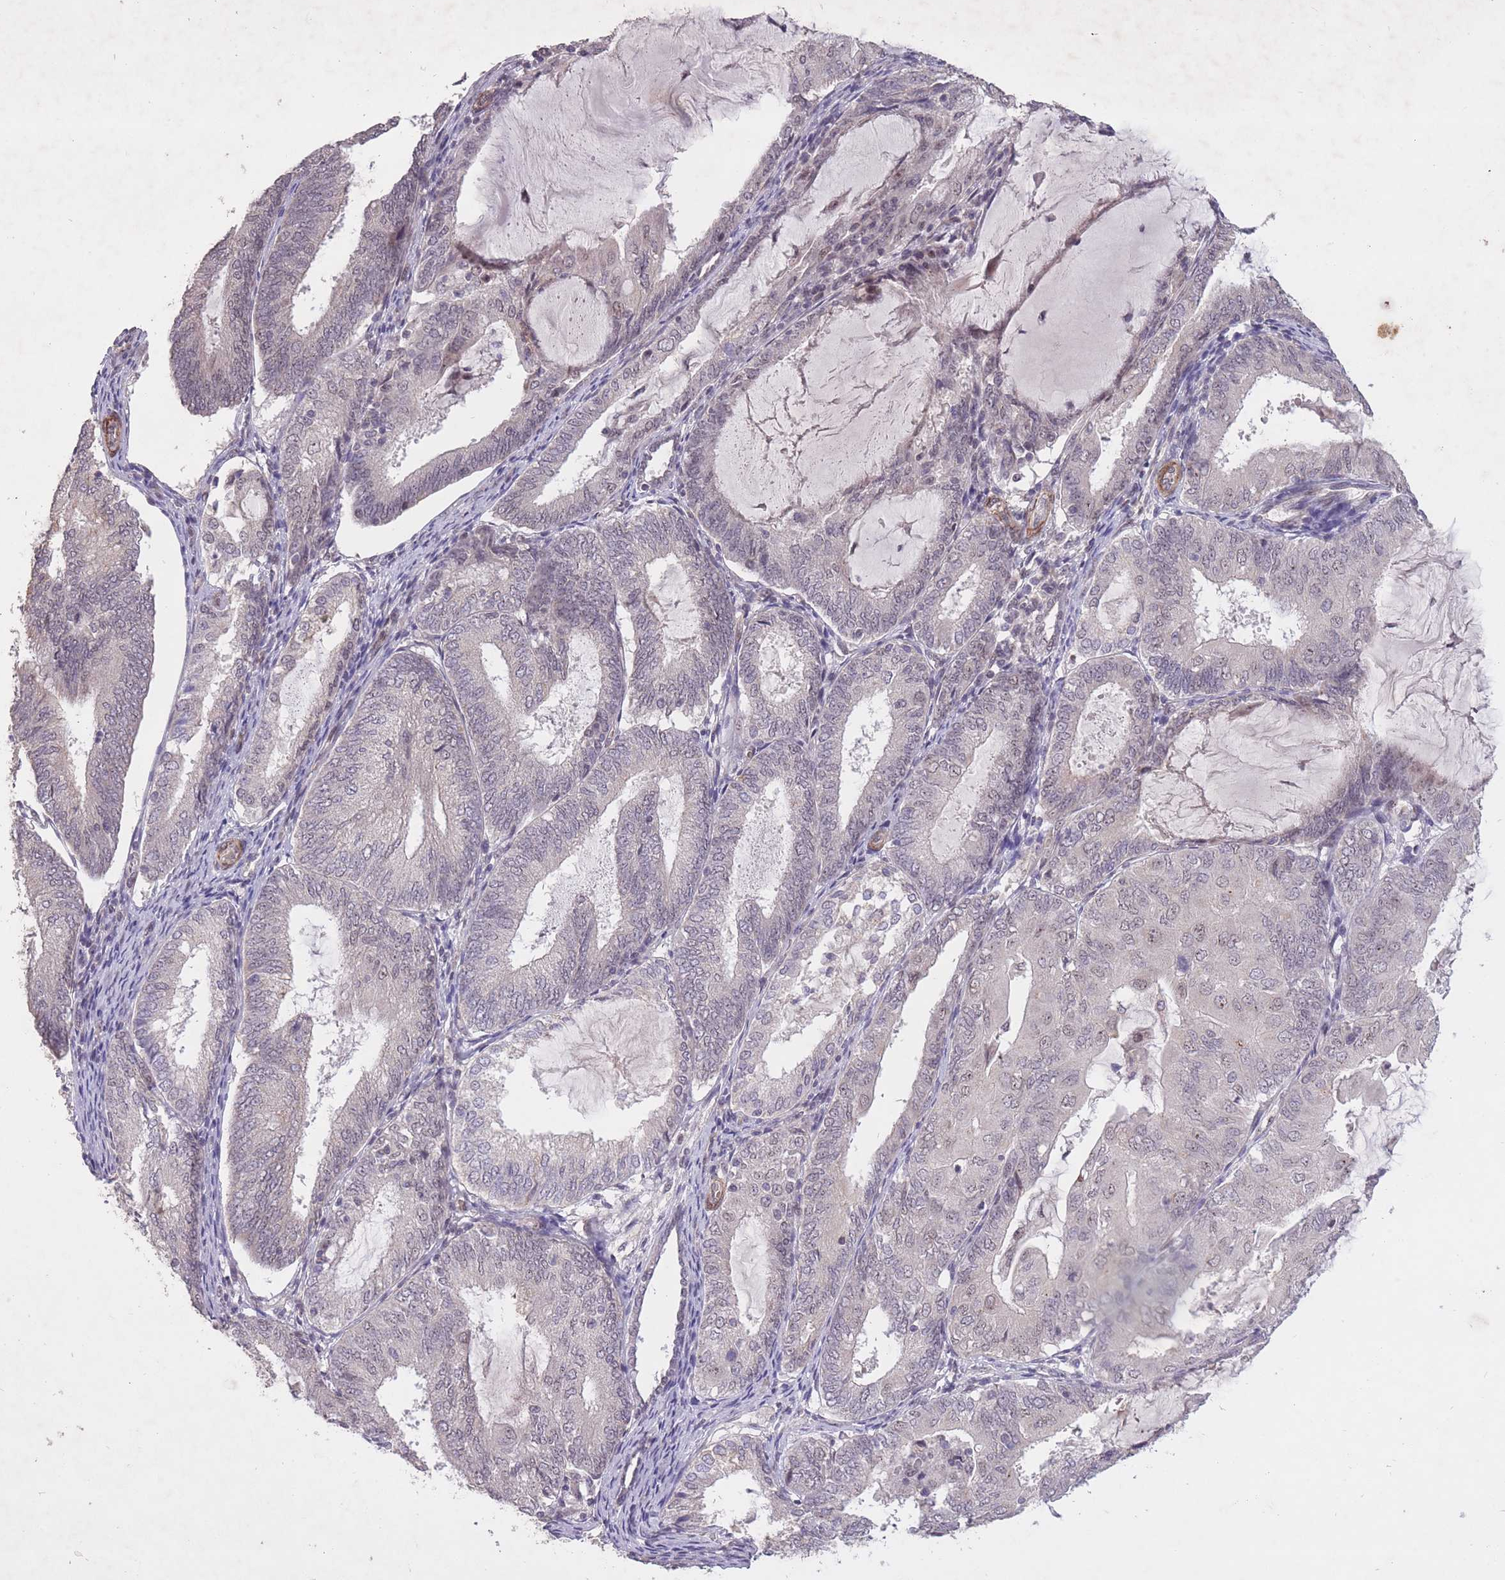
{"staining": {"intensity": "weak", "quantity": "25%-75%", "location": "nuclear"}, "tissue": "endometrial cancer", "cell_type": "Tumor cells", "image_type": "cancer", "snomed": [{"axis": "morphology", "description": "Adenocarcinoma, NOS"}, {"axis": "topography", "description": "Endometrium"}], "caption": "Adenocarcinoma (endometrial) stained for a protein shows weak nuclear positivity in tumor cells.", "gene": "CBX6", "patient": {"sex": "female", "age": 81}}